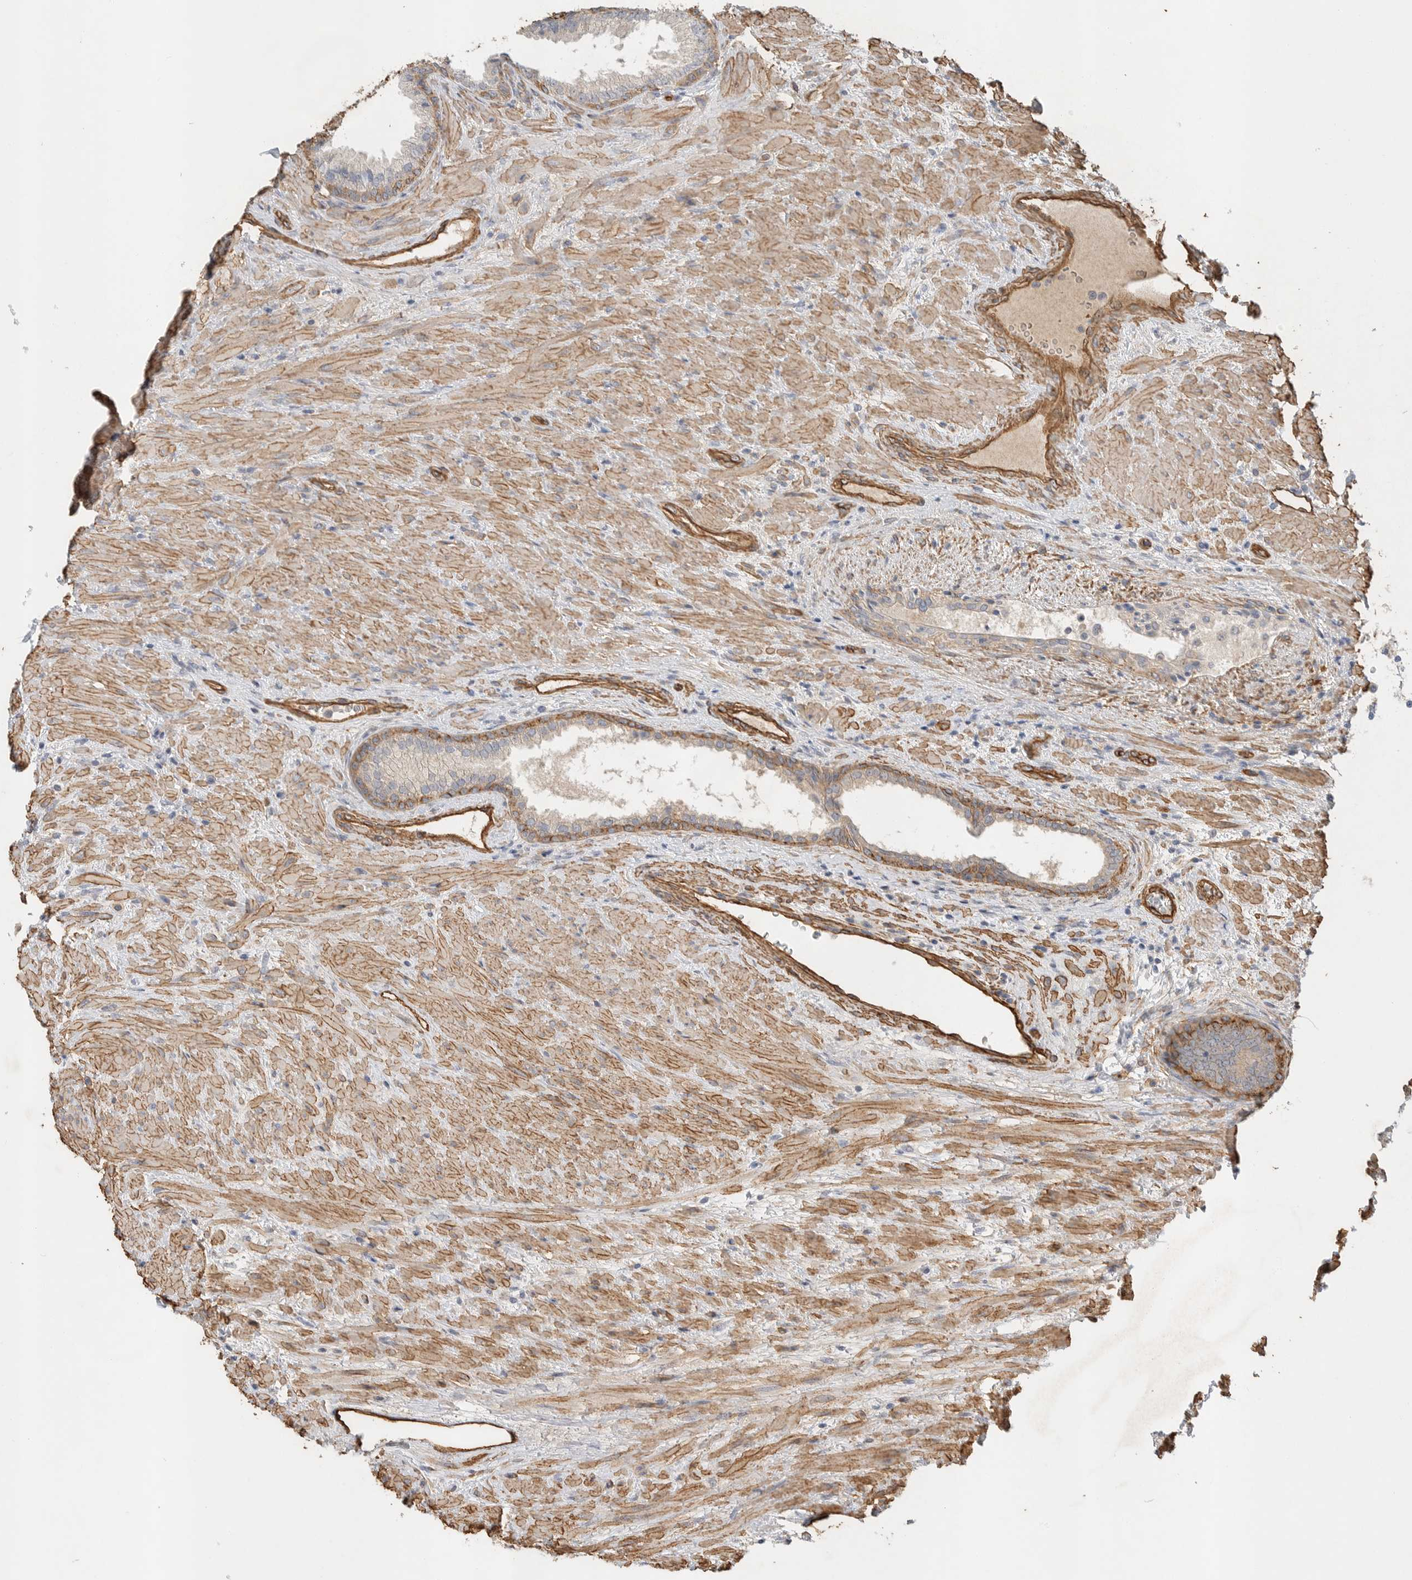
{"staining": {"intensity": "moderate", "quantity": "<25%", "location": "cytoplasmic/membranous"}, "tissue": "prostate", "cell_type": "Glandular cells", "image_type": "normal", "snomed": [{"axis": "morphology", "description": "Normal tissue, NOS"}, {"axis": "topography", "description": "Prostate"}], "caption": "Moderate cytoplasmic/membranous staining is seen in approximately <25% of glandular cells in normal prostate. (brown staining indicates protein expression, while blue staining denotes nuclei).", "gene": "JMJD4", "patient": {"sex": "male", "age": 76}}